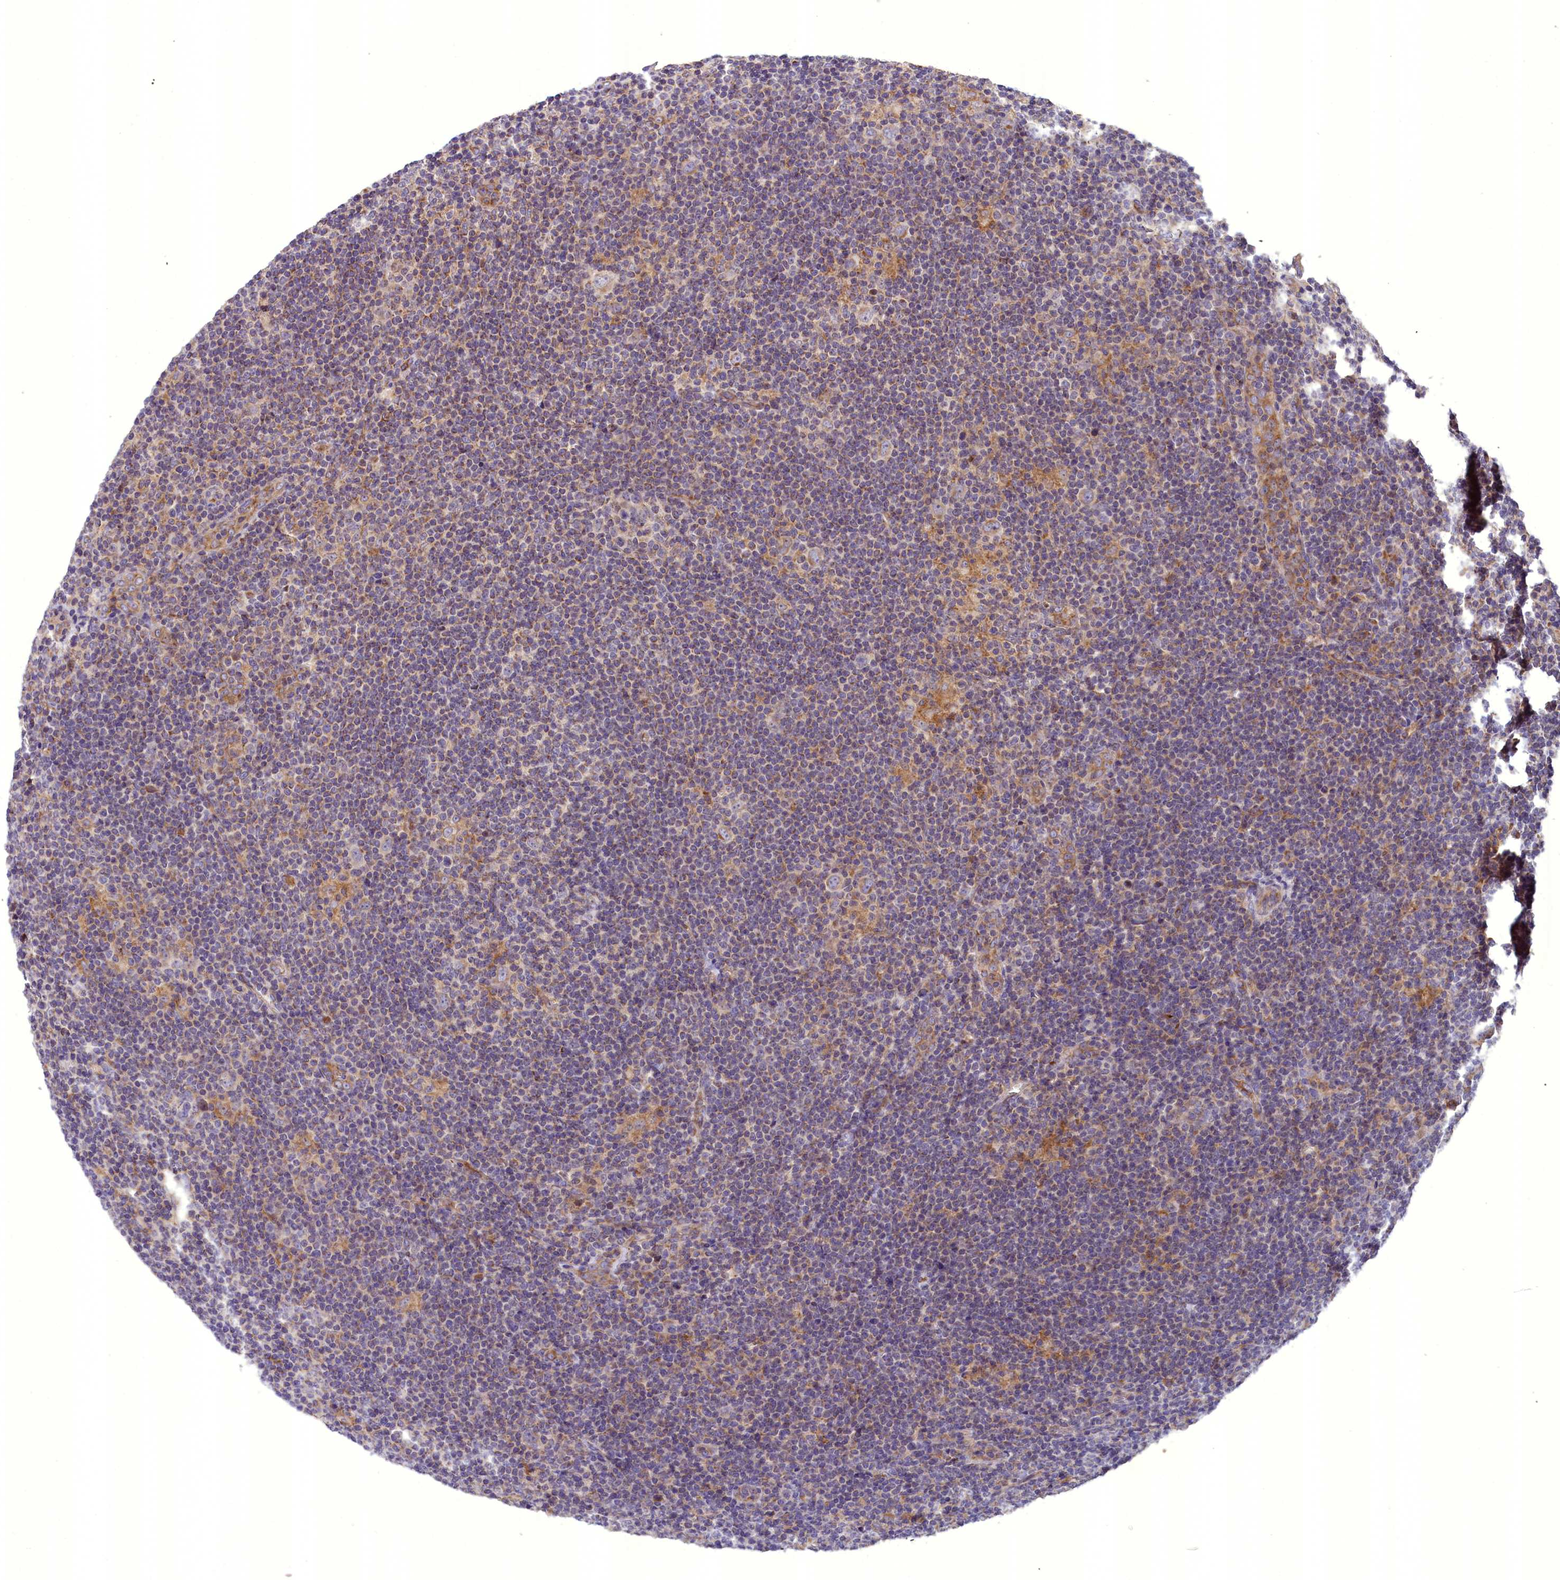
{"staining": {"intensity": "weak", "quantity": "25%-75%", "location": "cytoplasmic/membranous"}, "tissue": "lymphoma", "cell_type": "Tumor cells", "image_type": "cancer", "snomed": [{"axis": "morphology", "description": "Hodgkin's disease, NOS"}, {"axis": "topography", "description": "Lymph node"}], "caption": "The photomicrograph shows immunohistochemical staining of Hodgkin's disease. There is weak cytoplasmic/membranous staining is present in approximately 25%-75% of tumor cells.", "gene": "DNAJB9", "patient": {"sex": "female", "age": 57}}